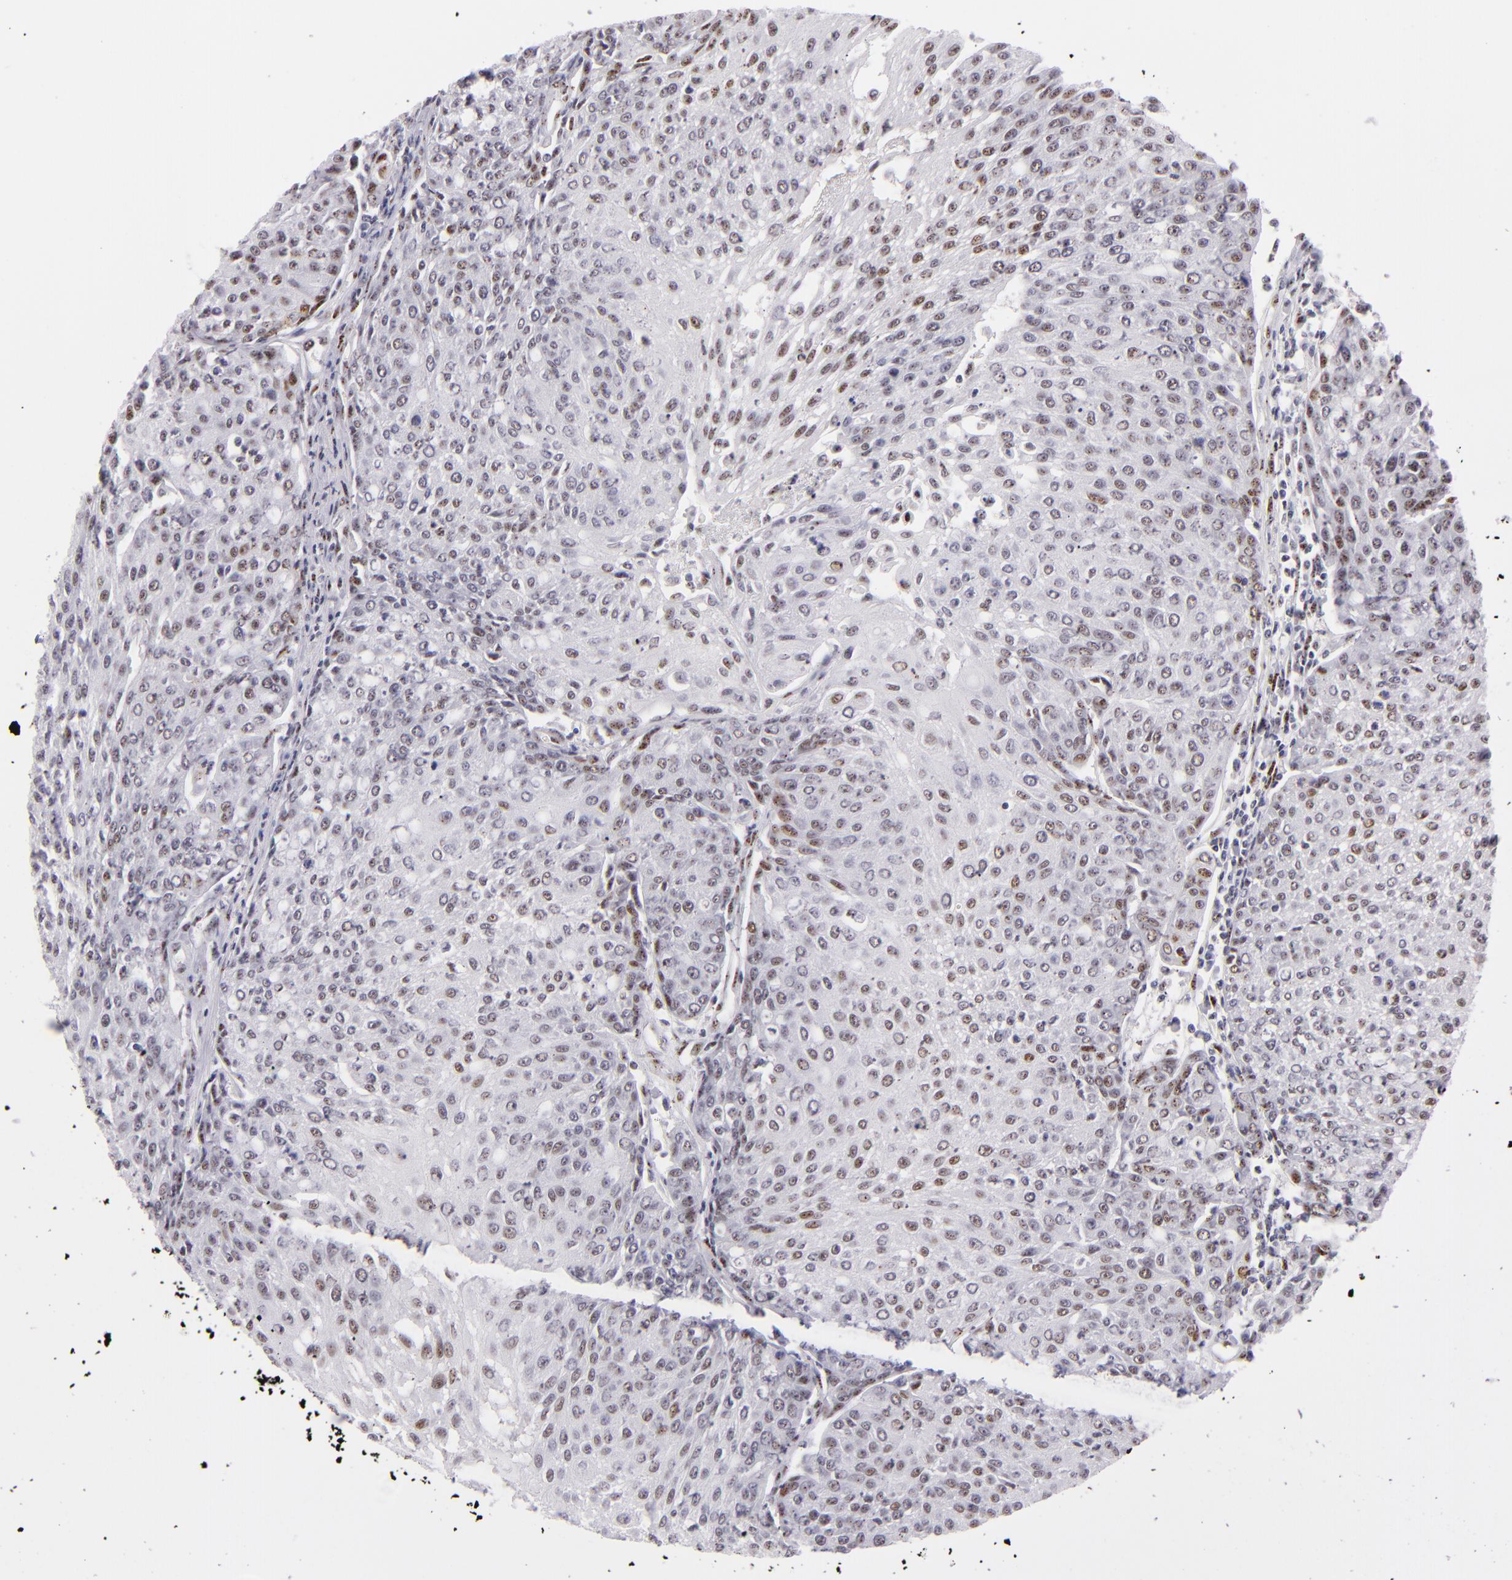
{"staining": {"intensity": "weak", "quantity": "25%-75%", "location": "nuclear"}, "tissue": "urothelial cancer", "cell_type": "Tumor cells", "image_type": "cancer", "snomed": [{"axis": "morphology", "description": "Urothelial carcinoma, High grade"}, {"axis": "topography", "description": "Urinary bladder"}], "caption": "Human urothelial cancer stained with a brown dye reveals weak nuclear positive positivity in about 25%-75% of tumor cells.", "gene": "TOP3A", "patient": {"sex": "female", "age": 85}}